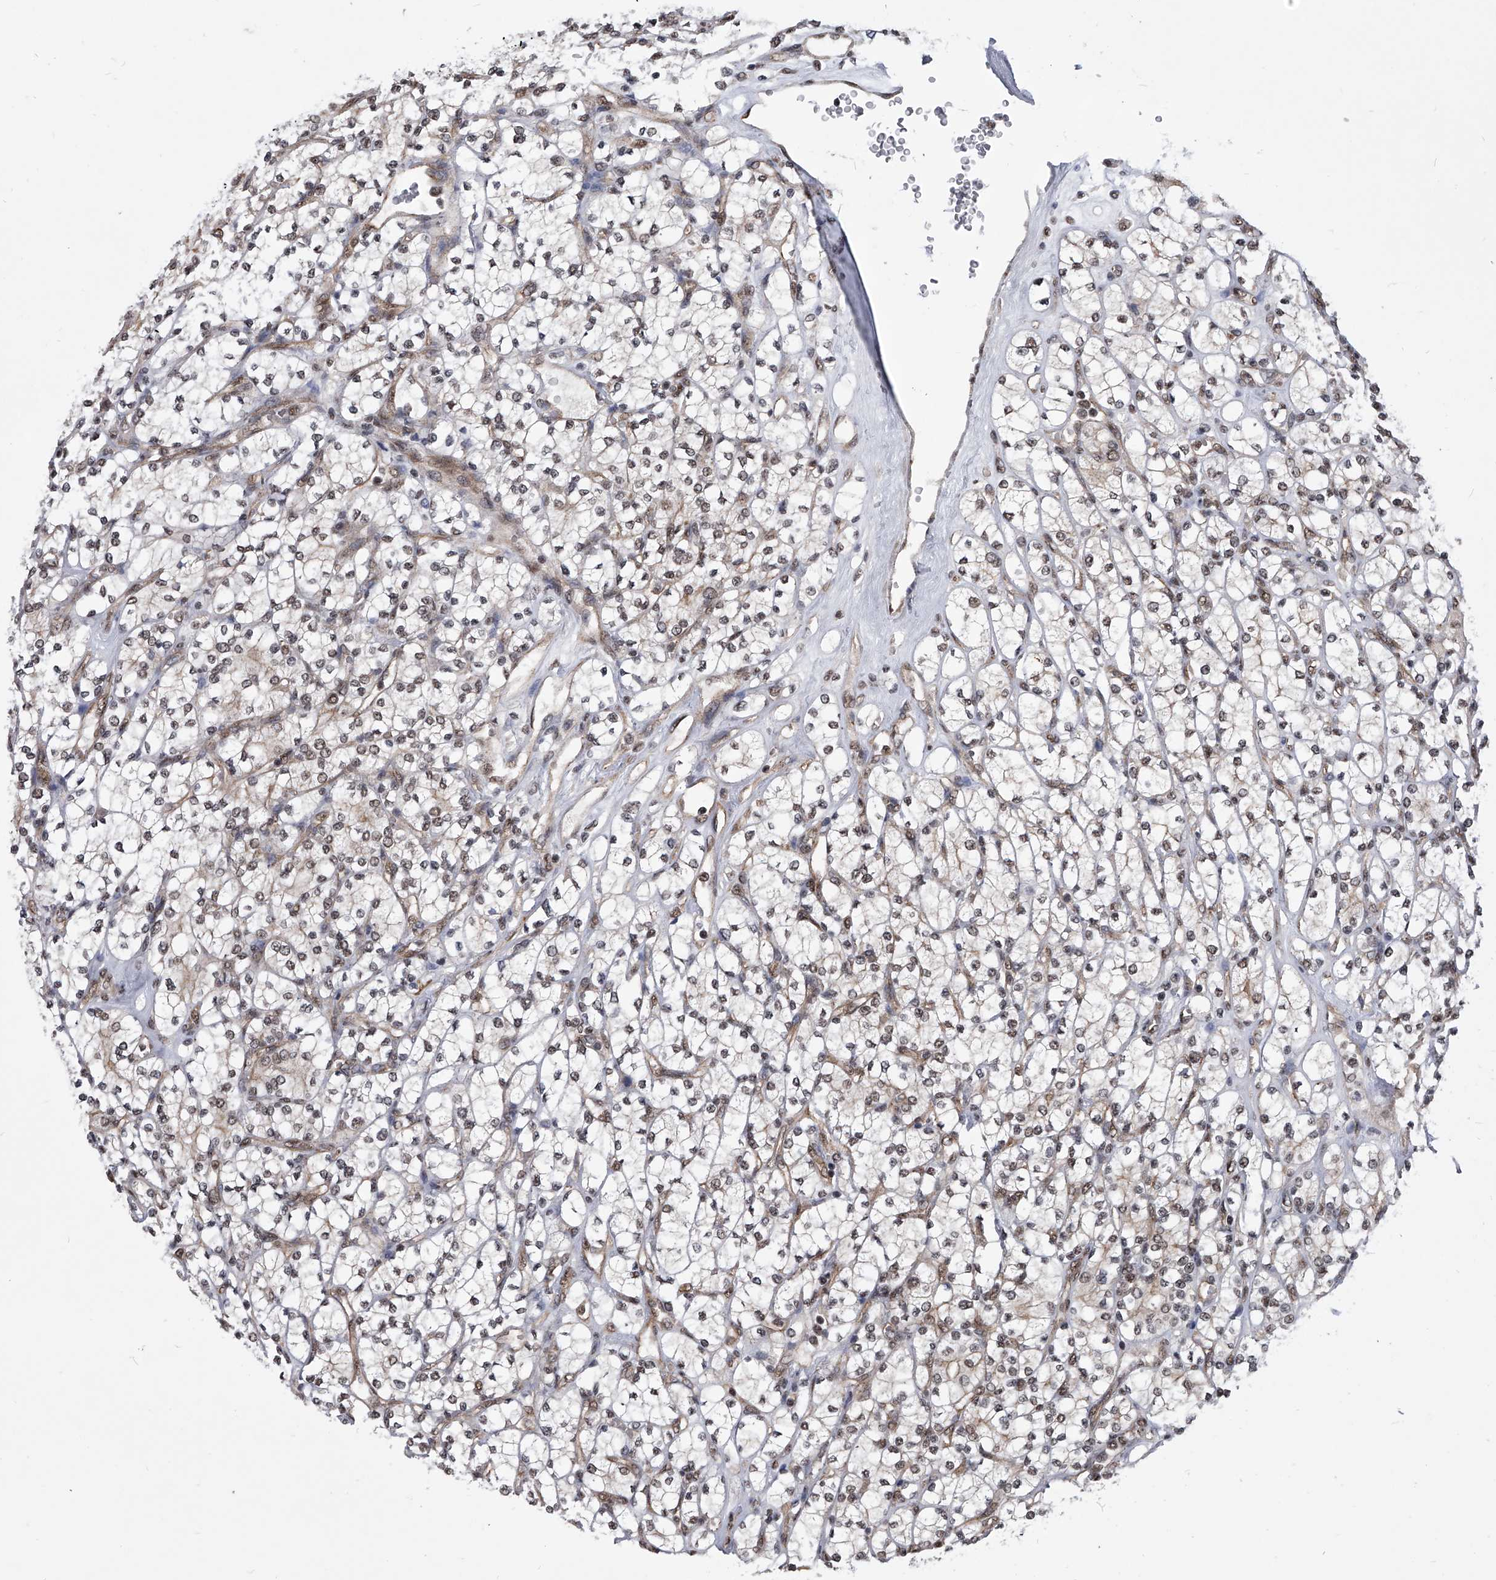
{"staining": {"intensity": "weak", "quantity": ">75%", "location": "nuclear"}, "tissue": "renal cancer", "cell_type": "Tumor cells", "image_type": "cancer", "snomed": [{"axis": "morphology", "description": "Adenocarcinoma, NOS"}, {"axis": "topography", "description": "Kidney"}], "caption": "Immunohistochemical staining of human renal cancer (adenocarcinoma) demonstrates low levels of weak nuclear protein expression in approximately >75% of tumor cells.", "gene": "ZNF76", "patient": {"sex": "male", "age": 77}}